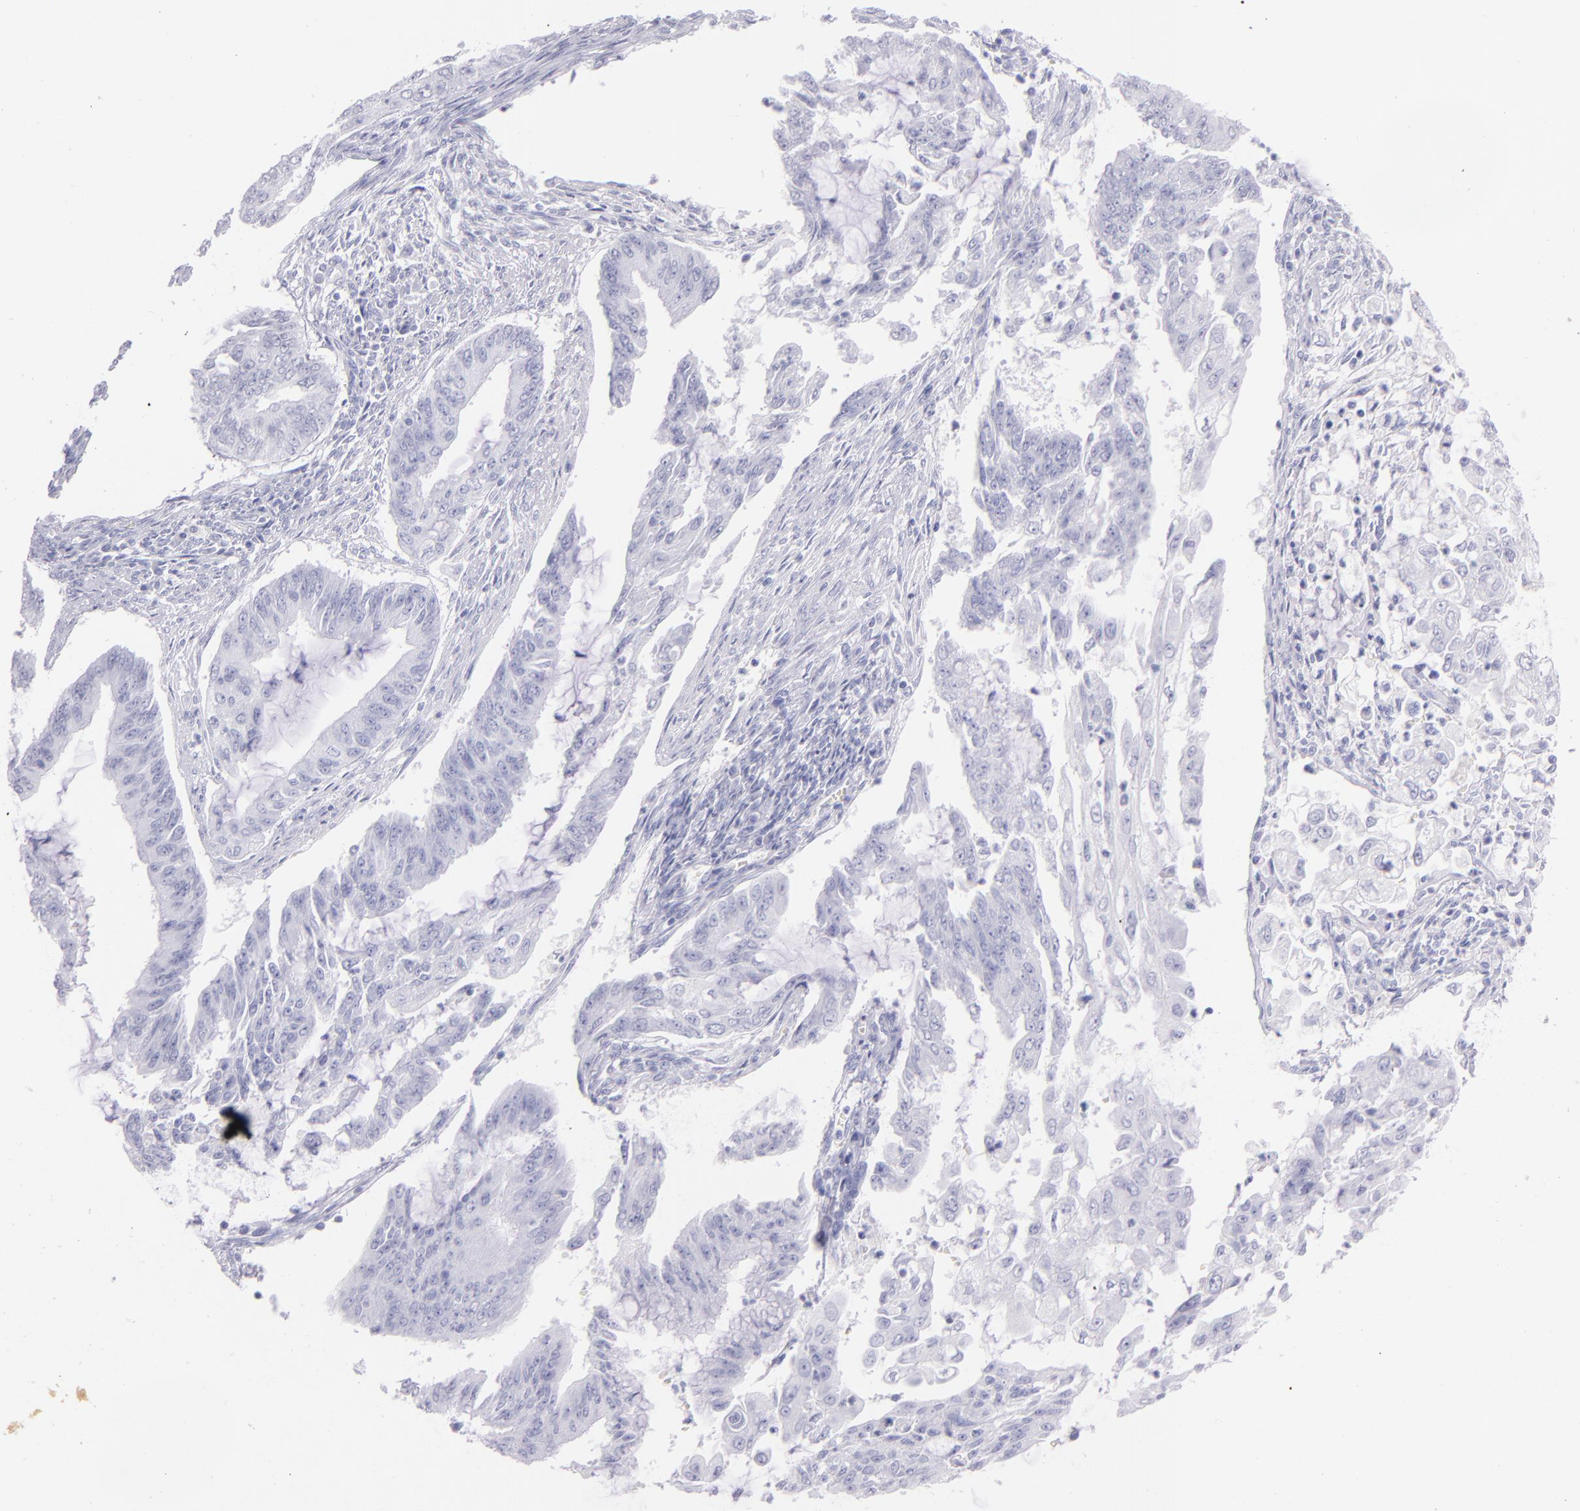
{"staining": {"intensity": "negative", "quantity": "none", "location": "none"}, "tissue": "endometrial cancer", "cell_type": "Tumor cells", "image_type": "cancer", "snomed": [{"axis": "morphology", "description": "Adenocarcinoma, NOS"}, {"axis": "topography", "description": "Endometrium"}], "caption": "Protein analysis of endometrial cancer (adenocarcinoma) reveals no significant expression in tumor cells.", "gene": "SFTPB", "patient": {"sex": "female", "age": 75}}